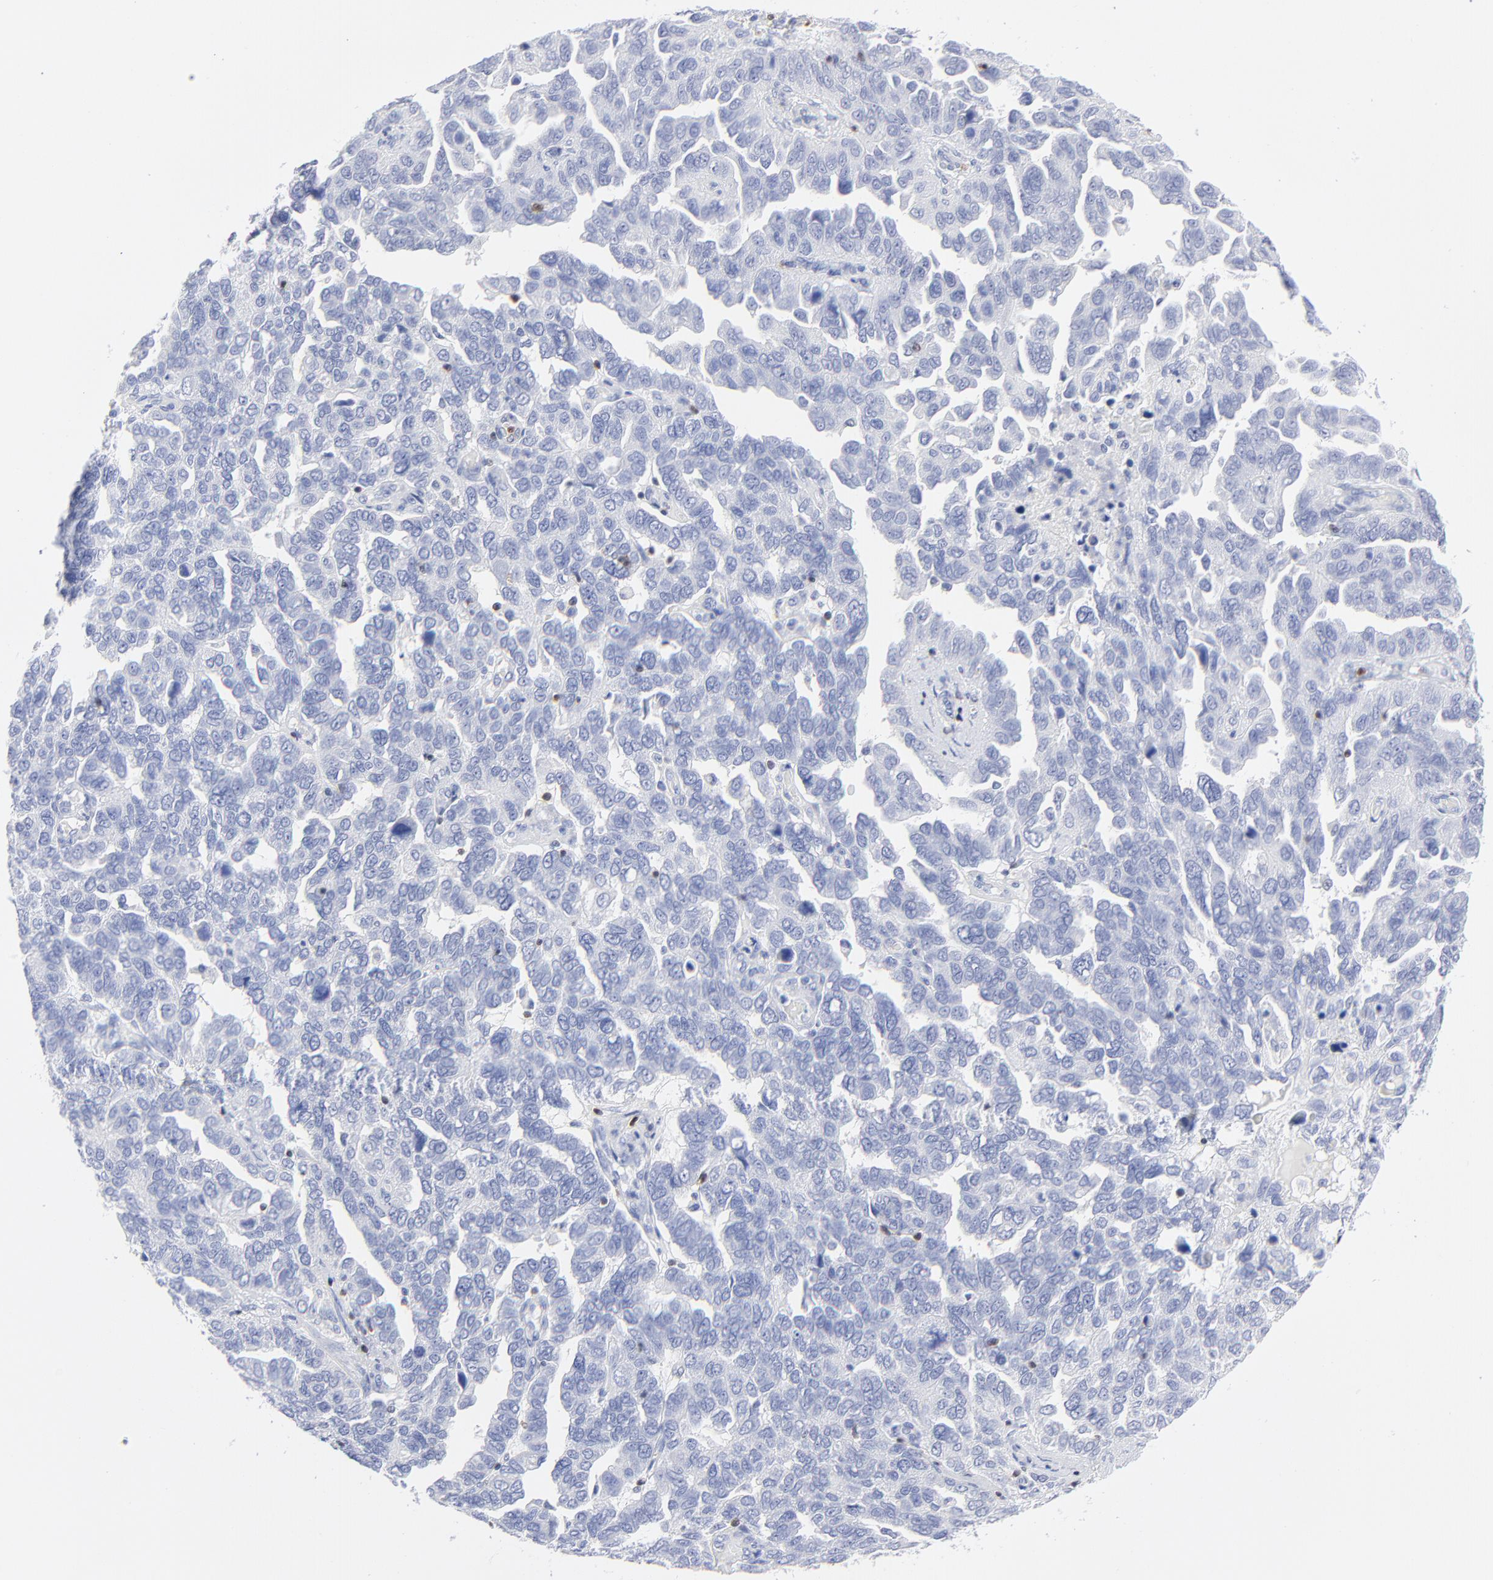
{"staining": {"intensity": "negative", "quantity": "none", "location": "none"}, "tissue": "ovarian cancer", "cell_type": "Tumor cells", "image_type": "cancer", "snomed": [{"axis": "morphology", "description": "Cystadenocarcinoma, serous, NOS"}, {"axis": "topography", "description": "Ovary"}], "caption": "Tumor cells show no significant protein expression in ovarian cancer. (DAB immunohistochemistry visualized using brightfield microscopy, high magnification).", "gene": "ZAP70", "patient": {"sex": "female", "age": 64}}